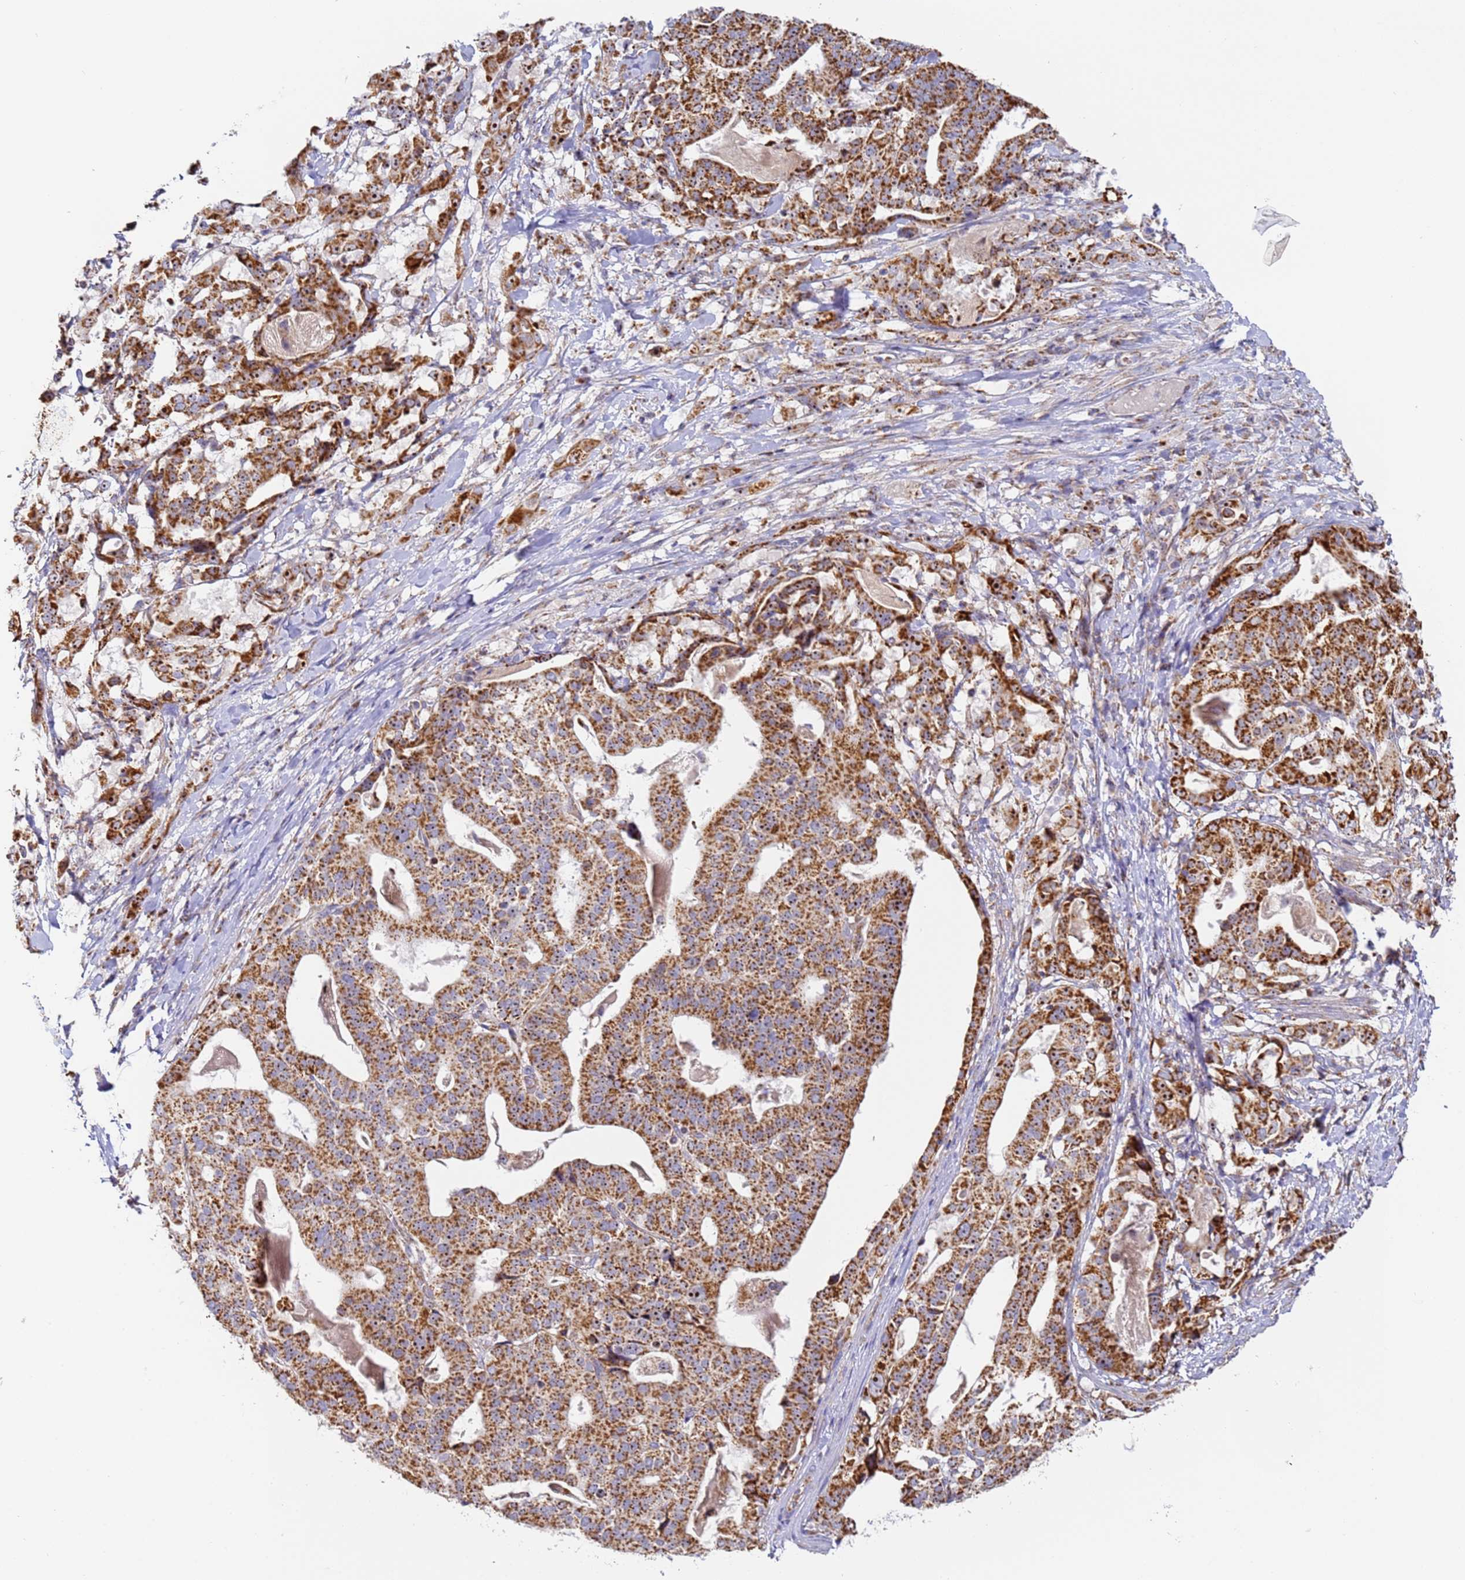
{"staining": {"intensity": "strong", "quantity": ">75%", "location": "cytoplasmic/membranous"}, "tissue": "stomach cancer", "cell_type": "Tumor cells", "image_type": "cancer", "snomed": [{"axis": "morphology", "description": "Adenocarcinoma, NOS"}, {"axis": "topography", "description": "Stomach"}], "caption": "A histopathology image of stomach cancer stained for a protein displays strong cytoplasmic/membranous brown staining in tumor cells.", "gene": "FRG2C", "patient": {"sex": "male", "age": 48}}